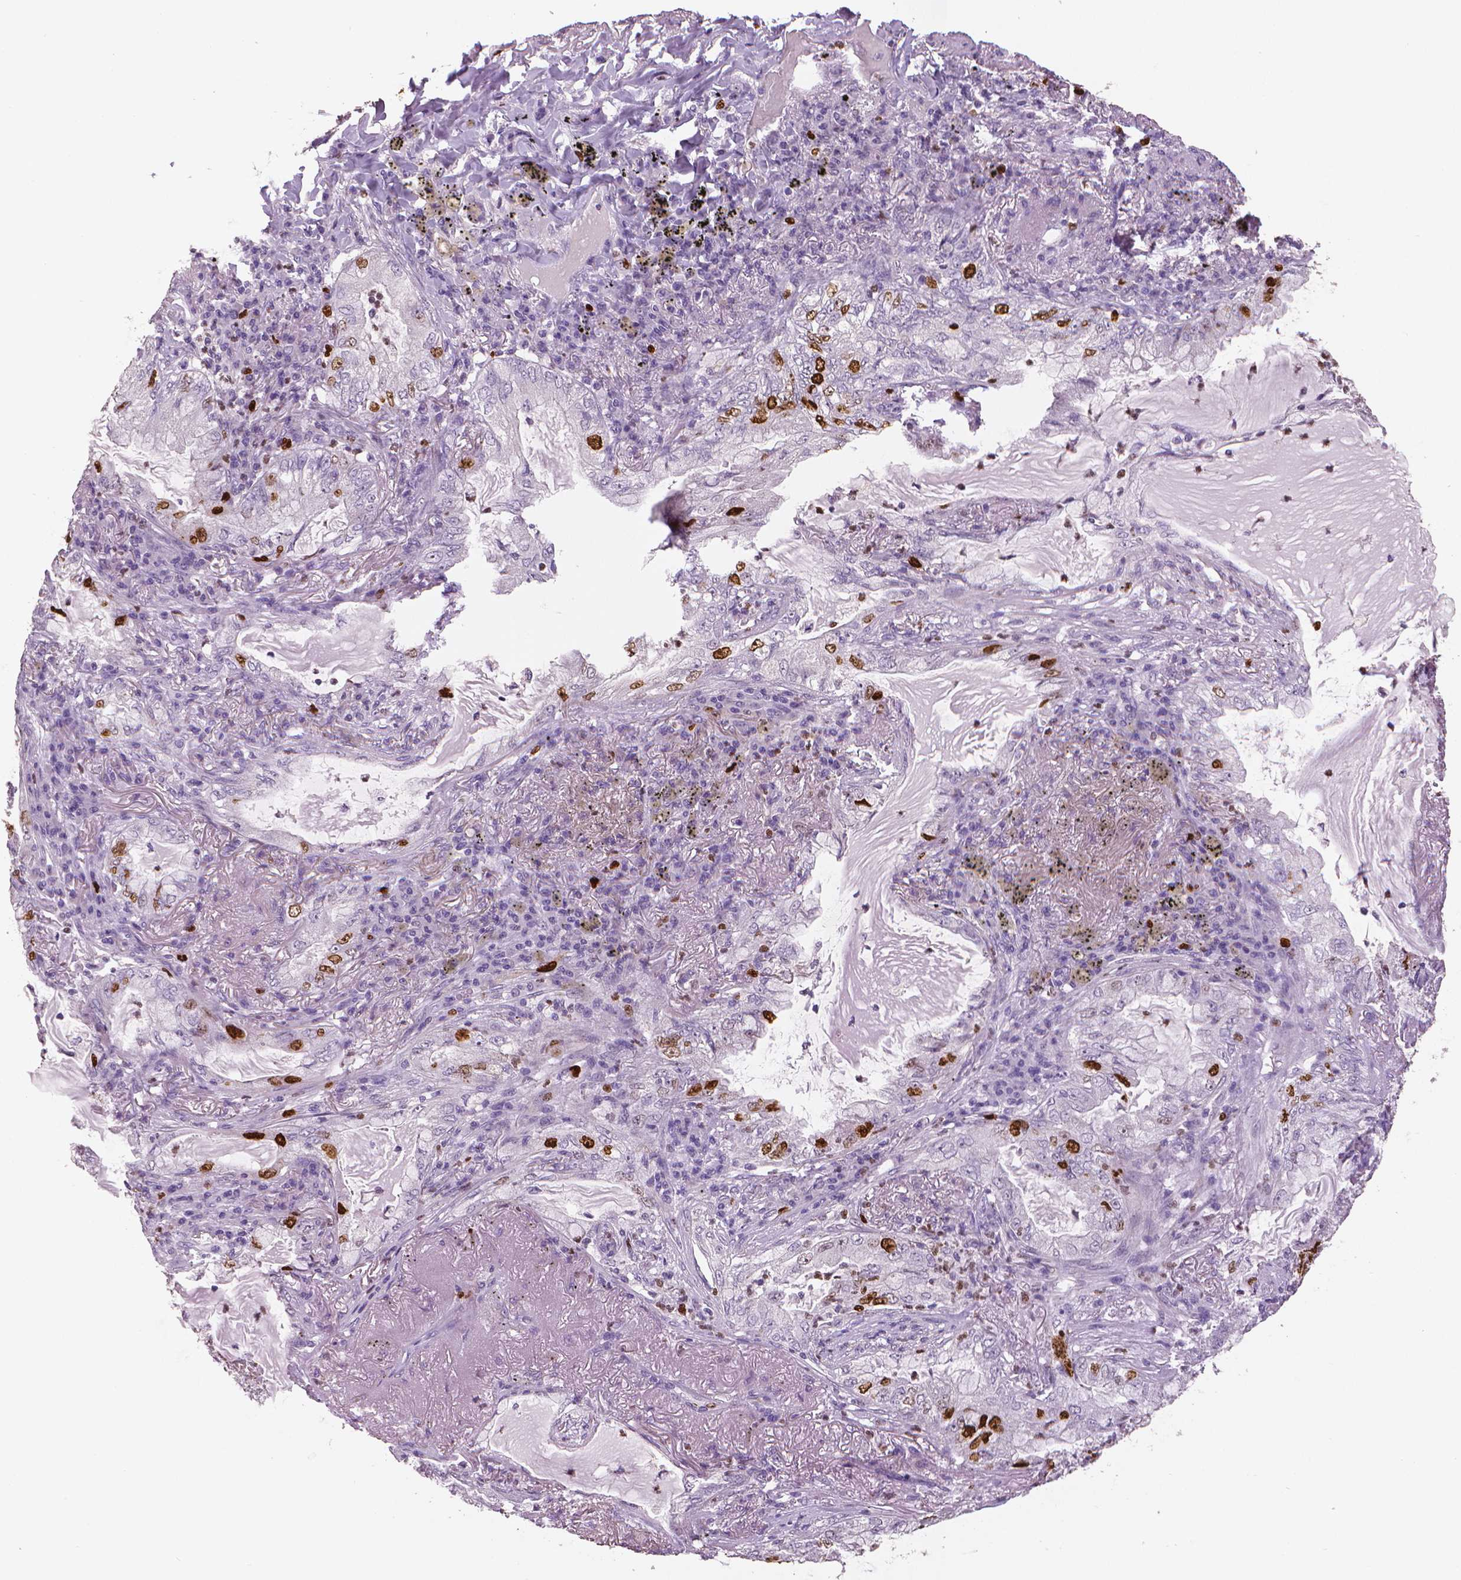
{"staining": {"intensity": "strong", "quantity": "<25%", "location": "nuclear"}, "tissue": "lung cancer", "cell_type": "Tumor cells", "image_type": "cancer", "snomed": [{"axis": "morphology", "description": "Adenocarcinoma, NOS"}, {"axis": "topography", "description": "Lung"}], "caption": "Approximately <25% of tumor cells in lung cancer (adenocarcinoma) display strong nuclear protein staining as visualized by brown immunohistochemical staining.", "gene": "MKI67", "patient": {"sex": "female", "age": 73}}